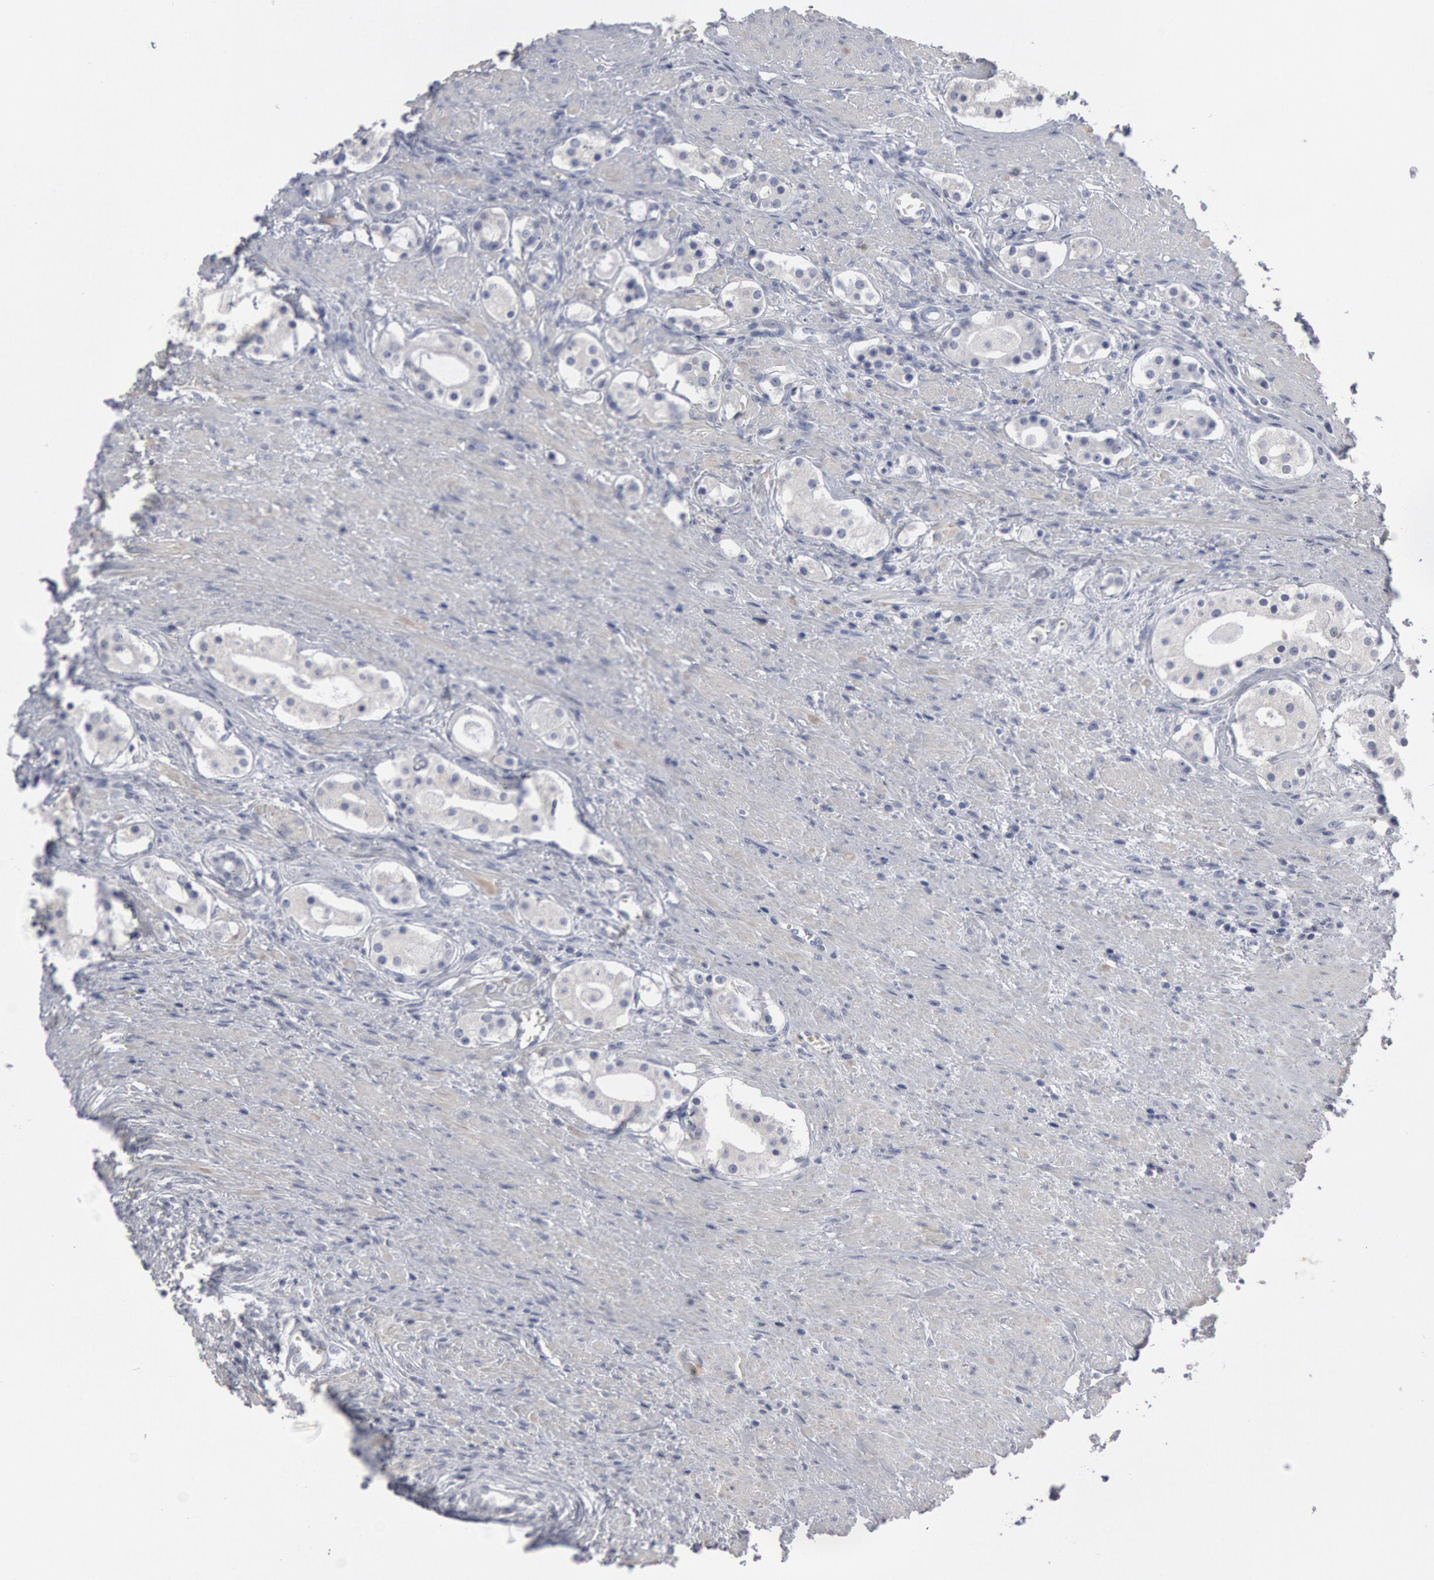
{"staining": {"intensity": "negative", "quantity": "none", "location": "none"}, "tissue": "prostate cancer", "cell_type": "Tumor cells", "image_type": "cancer", "snomed": [{"axis": "morphology", "description": "Adenocarcinoma, Medium grade"}, {"axis": "topography", "description": "Prostate"}], "caption": "High power microscopy photomicrograph of an IHC histopathology image of prostate cancer, revealing no significant positivity in tumor cells.", "gene": "DMC1", "patient": {"sex": "male", "age": 73}}